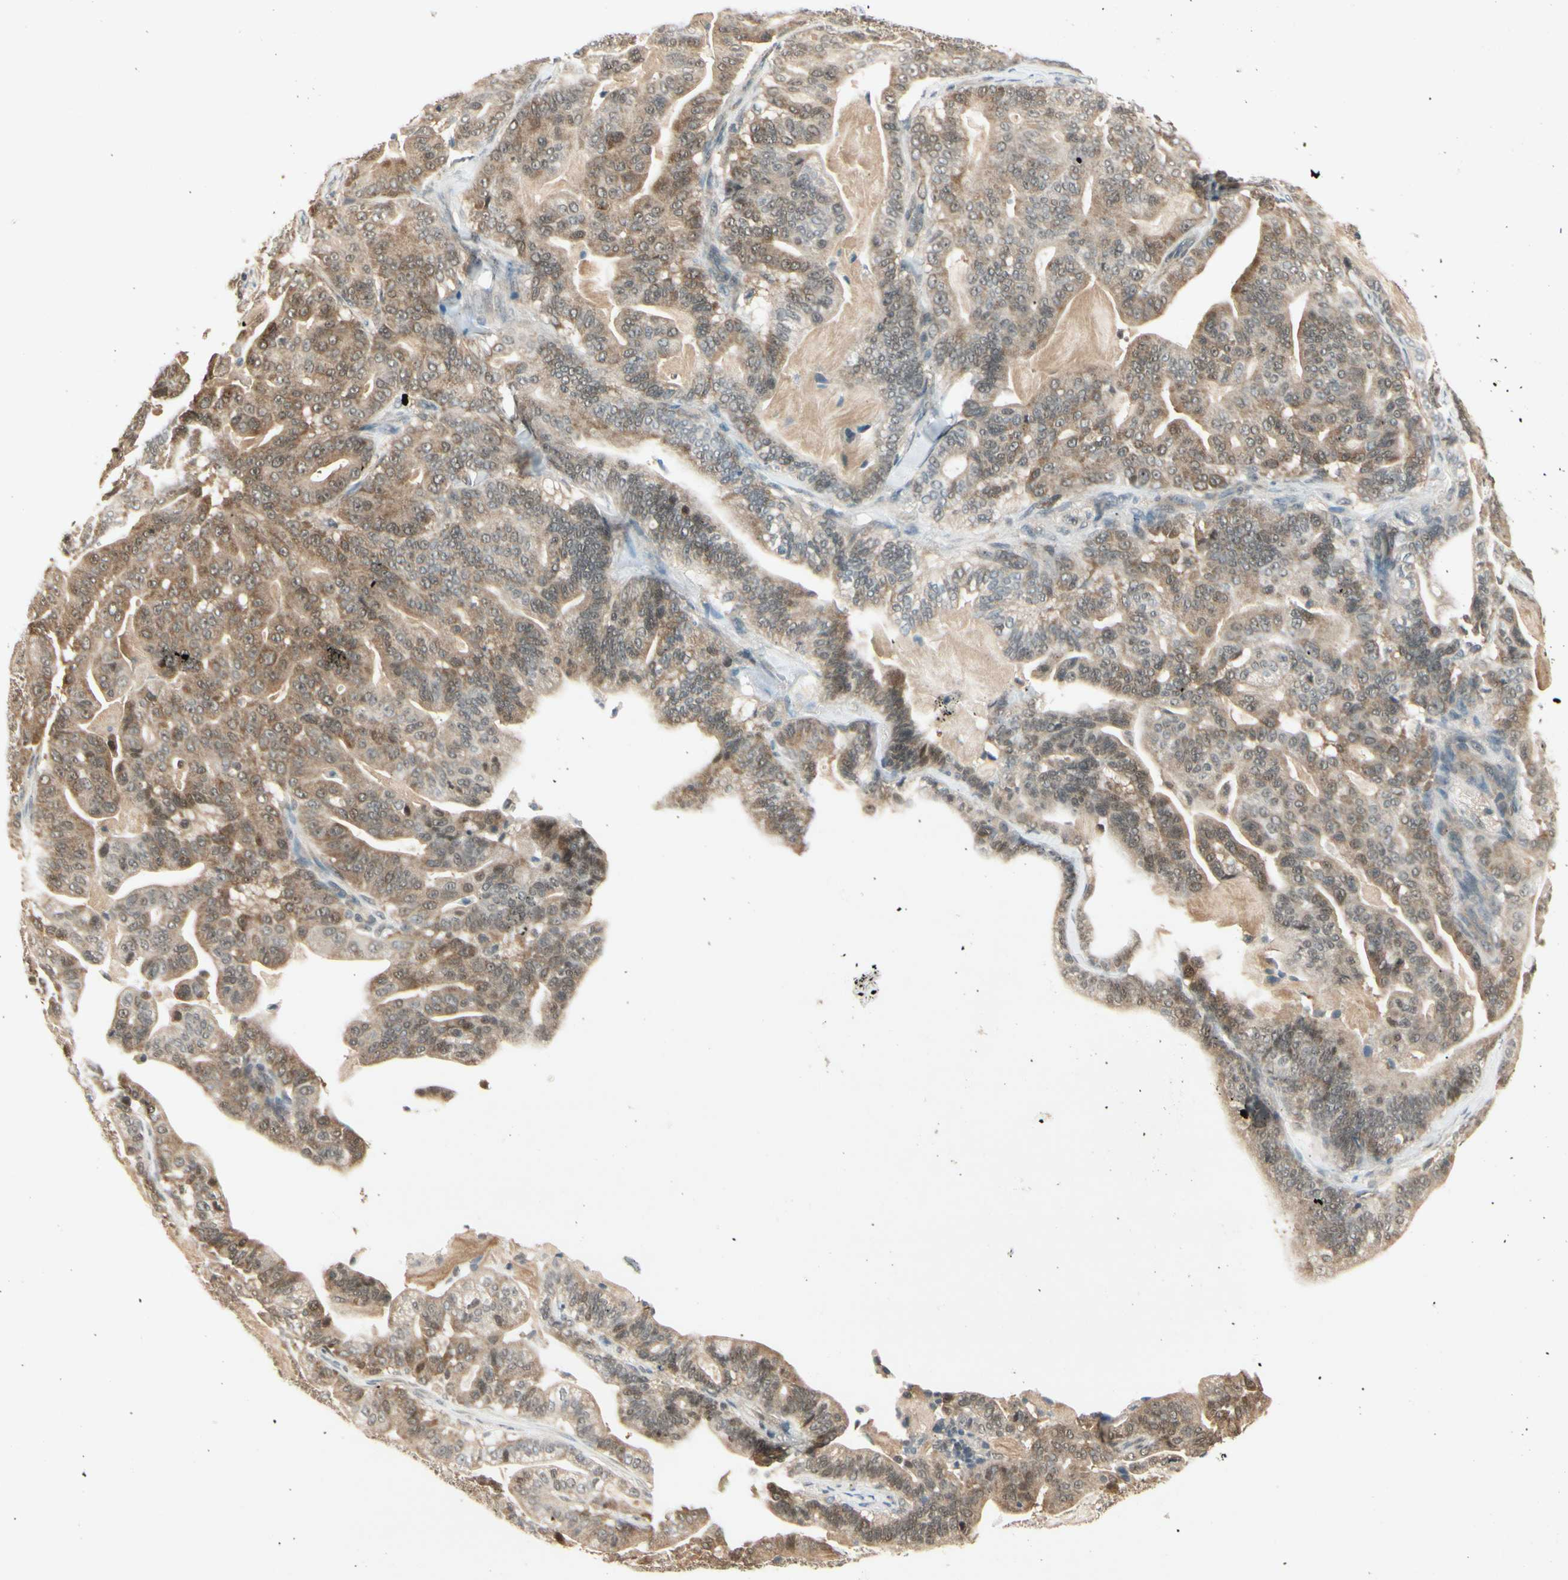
{"staining": {"intensity": "weak", "quantity": "25%-75%", "location": "cytoplasmic/membranous"}, "tissue": "pancreatic cancer", "cell_type": "Tumor cells", "image_type": "cancer", "snomed": [{"axis": "morphology", "description": "Adenocarcinoma, NOS"}, {"axis": "topography", "description": "Pancreas"}], "caption": "A high-resolution photomicrograph shows immunohistochemistry (IHC) staining of pancreatic cancer (adenocarcinoma), which exhibits weak cytoplasmic/membranous staining in approximately 25%-75% of tumor cells.", "gene": "IPO5", "patient": {"sex": "male", "age": 63}}